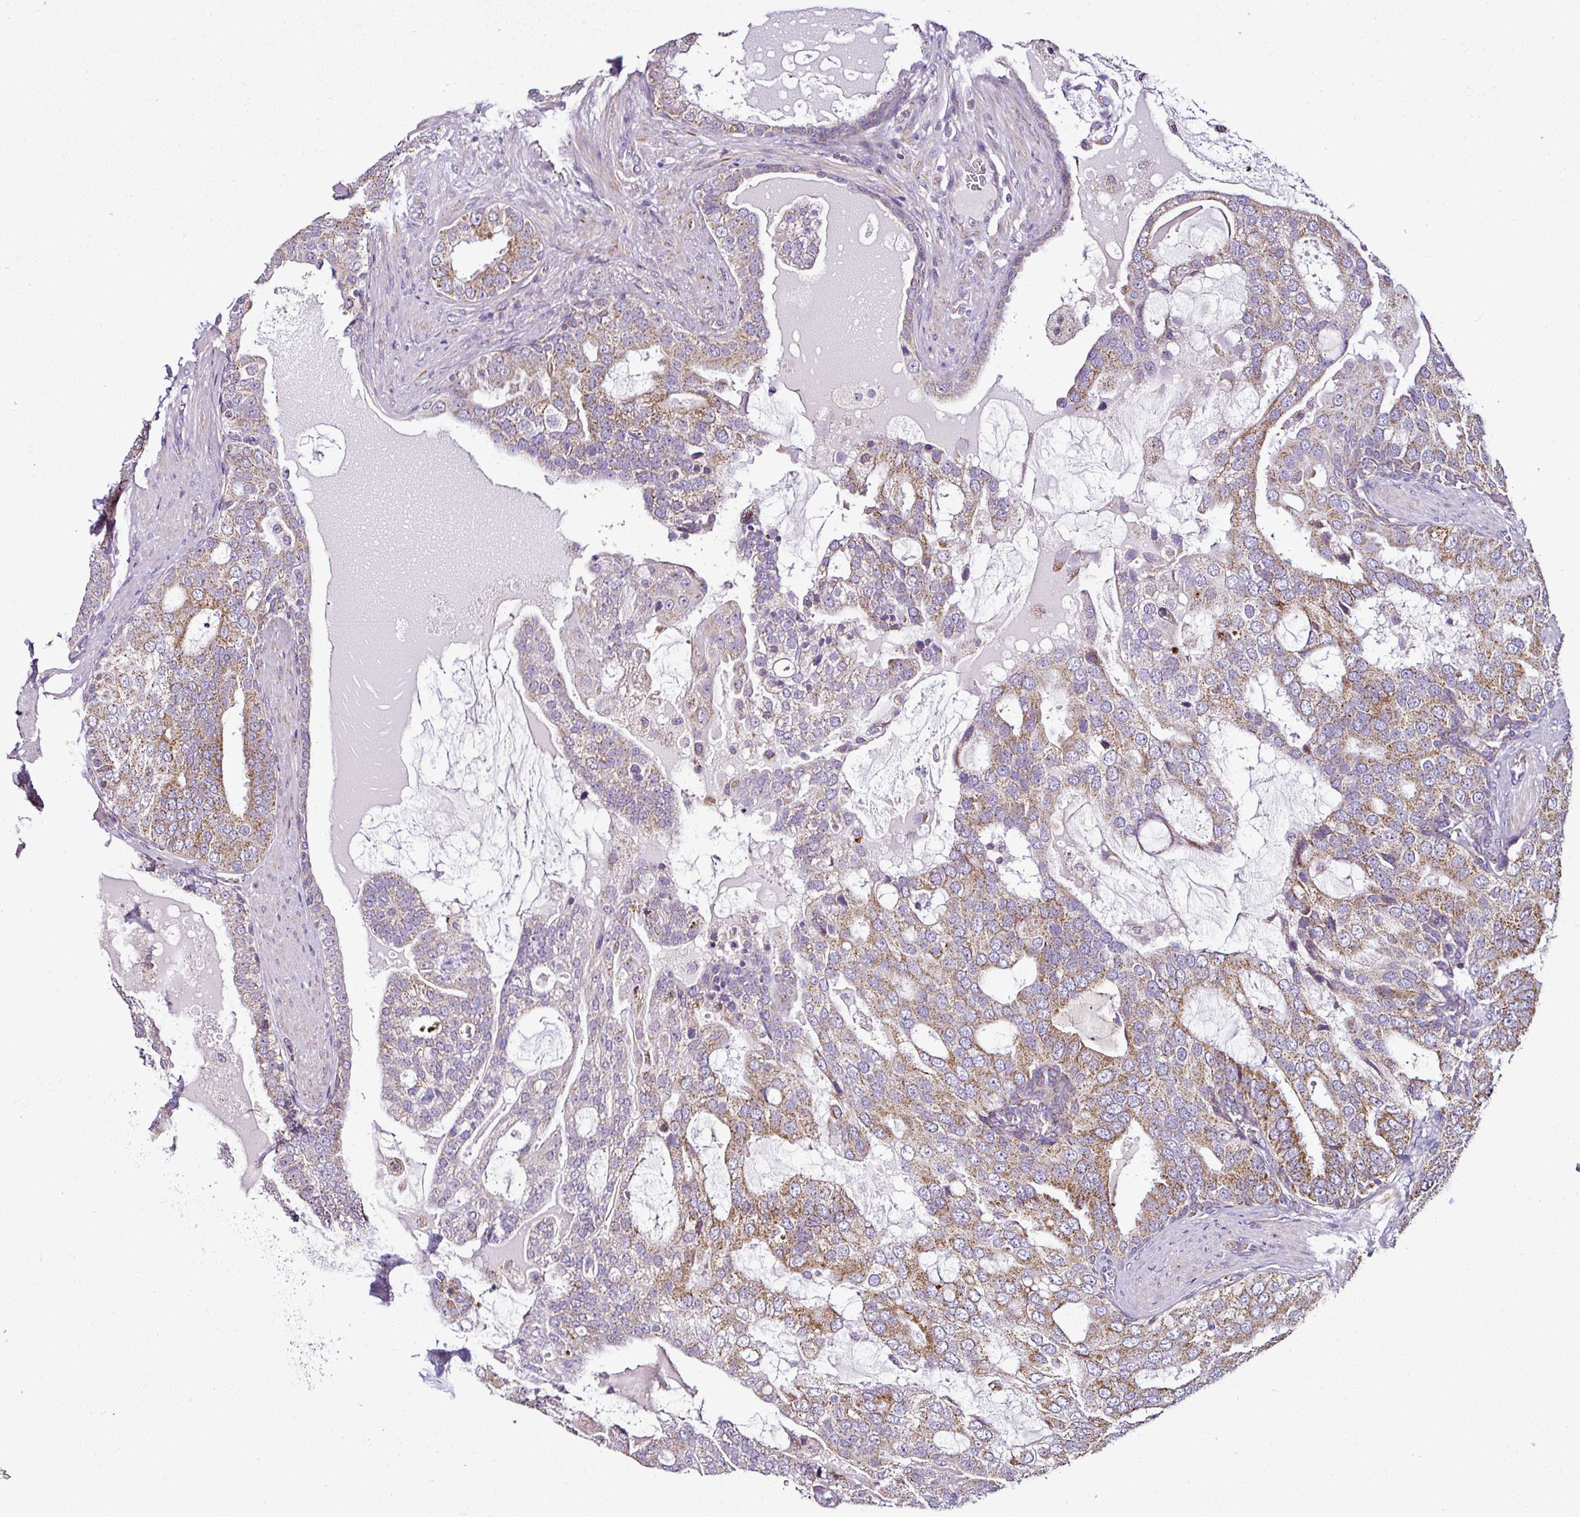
{"staining": {"intensity": "moderate", "quantity": ">75%", "location": "cytoplasmic/membranous"}, "tissue": "prostate cancer", "cell_type": "Tumor cells", "image_type": "cancer", "snomed": [{"axis": "morphology", "description": "Adenocarcinoma, High grade"}, {"axis": "topography", "description": "Prostate"}], "caption": "There is medium levels of moderate cytoplasmic/membranous positivity in tumor cells of prostate cancer (high-grade adenocarcinoma), as demonstrated by immunohistochemical staining (brown color).", "gene": "DPAGT1", "patient": {"sex": "male", "age": 55}}